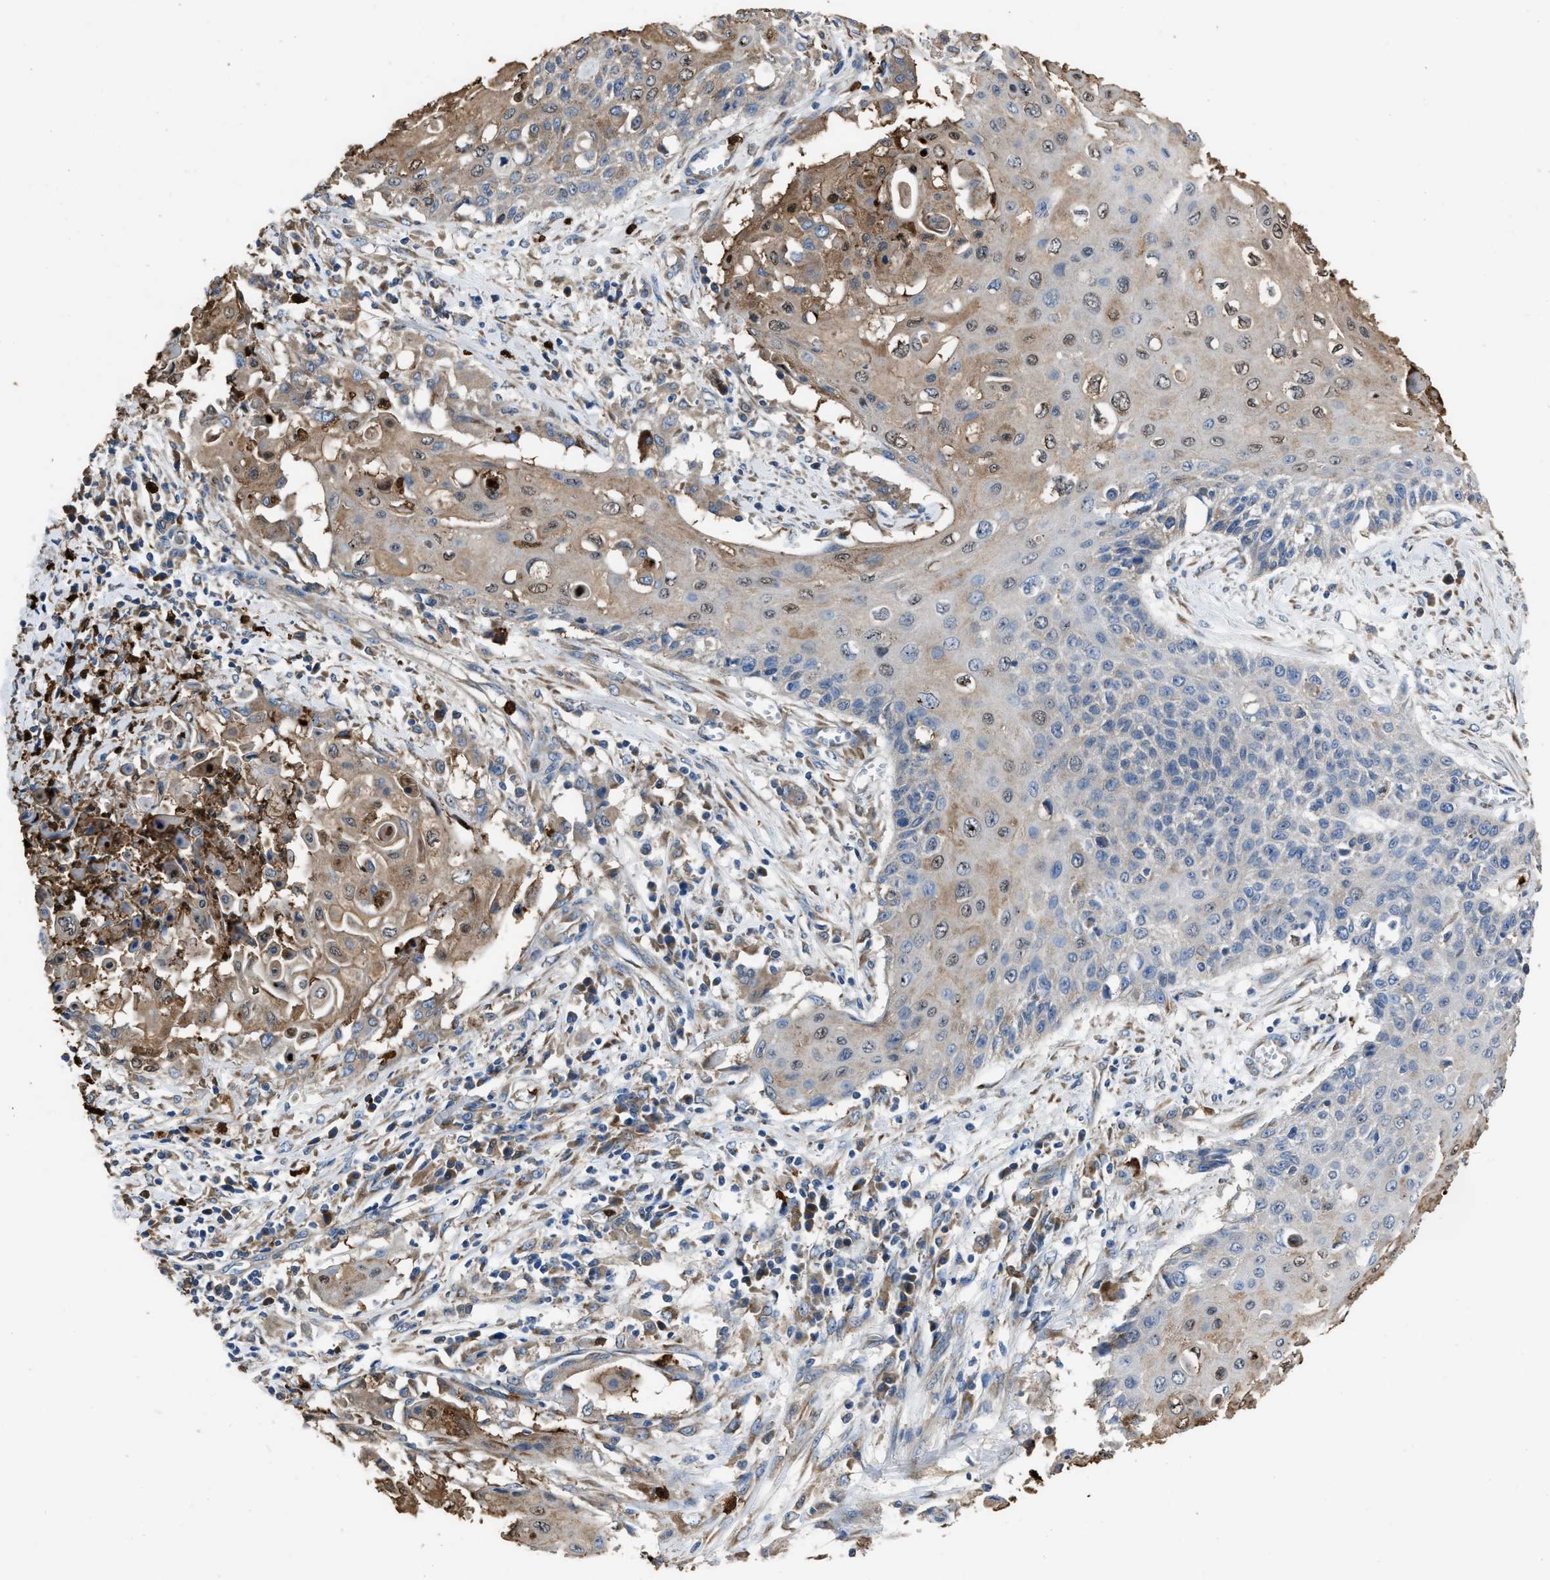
{"staining": {"intensity": "weak", "quantity": "25%-75%", "location": "cytoplasmic/membranous"}, "tissue": "cervical cancer", "cell_type": "Tumor cells", "image_type": "cancer", "snomed": [{"axis": "morphology", "description": "Squamous cell carcinoma, NOS"}, {"axis": "topography", "description": "Cervix"}], "caption": "High-power microscopy captured an immunohistochemistry (IHC) image of cervical cancer, revealing weak cytoplasmic/membranous positivity in about 25%-75% of tumor cells.", "gene": "ANGPT1", "patient": {"sex": "female", "age": 39}}